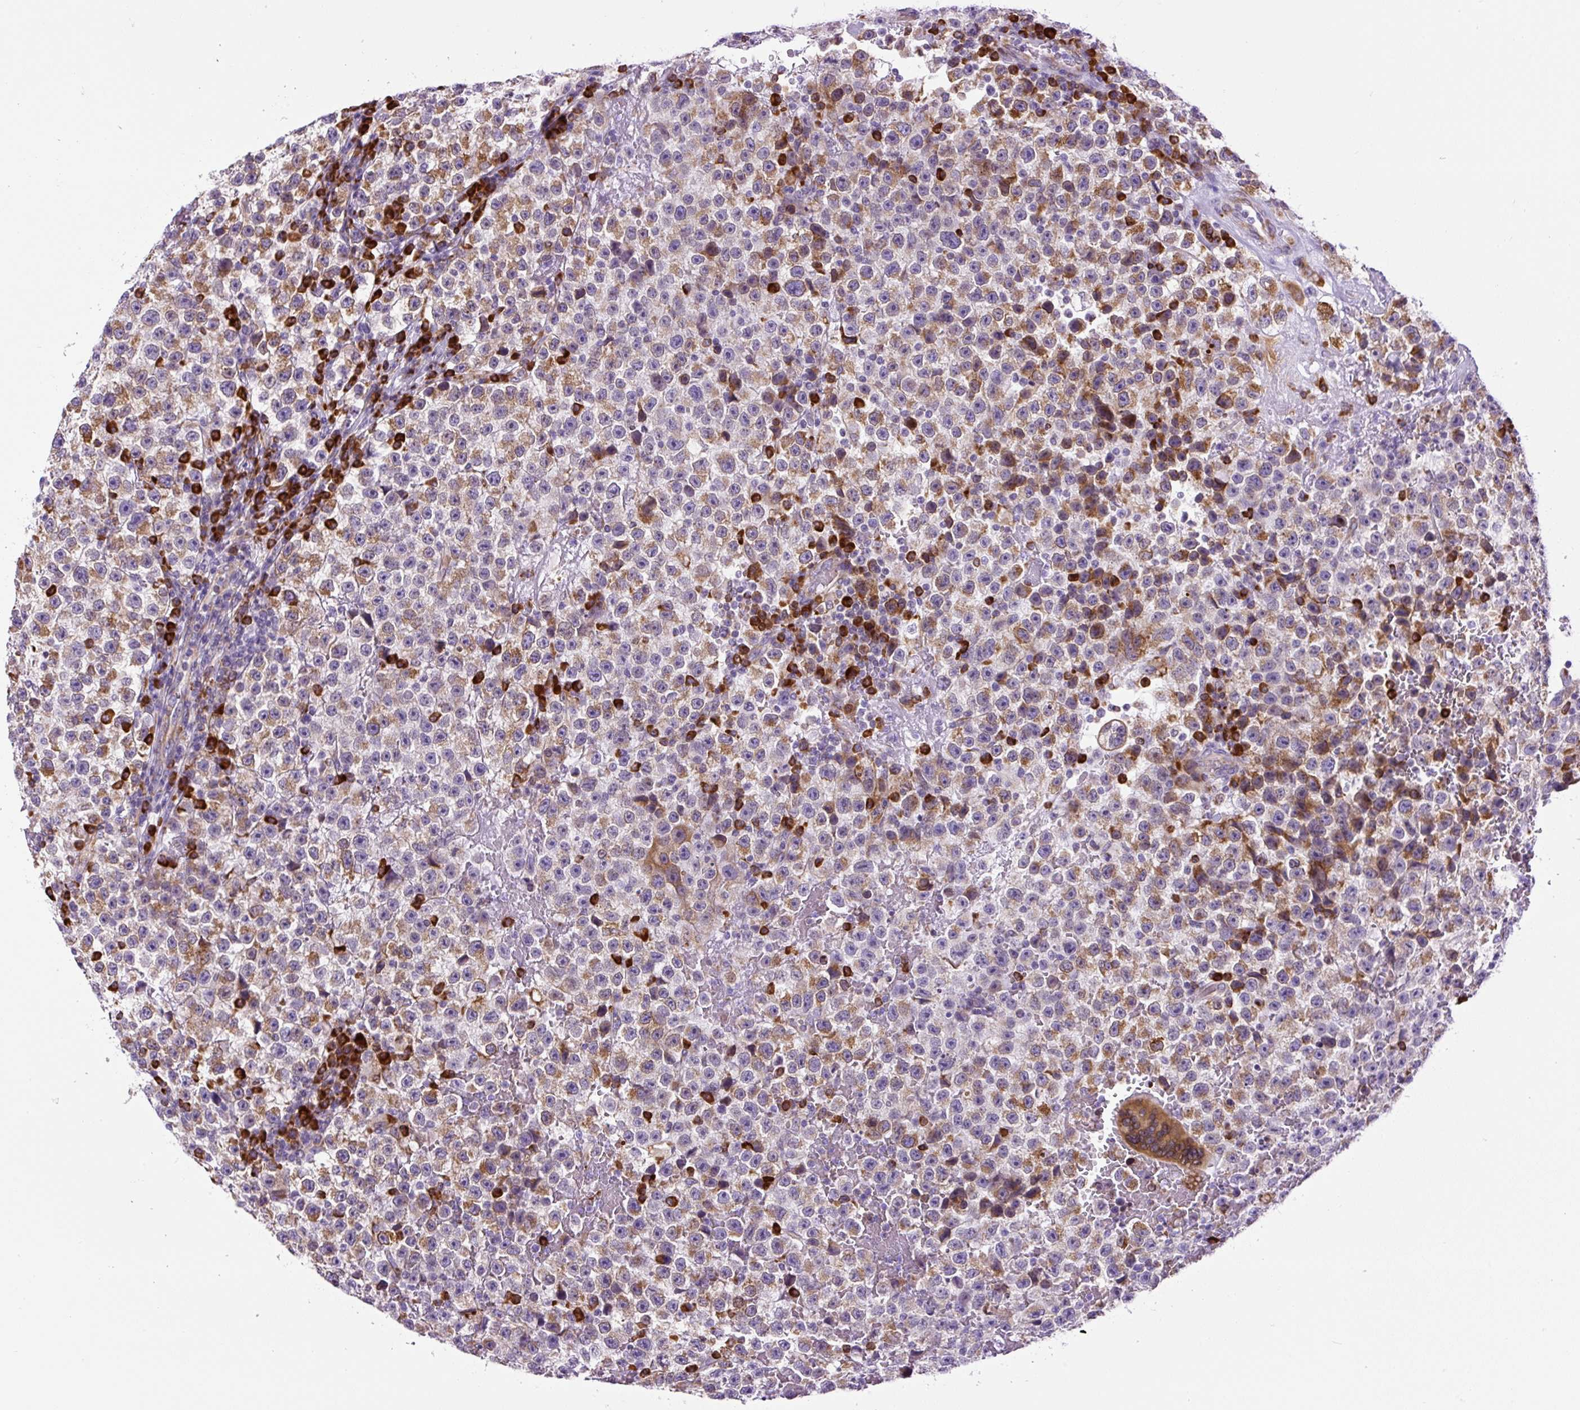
{"staining": {"intensity": "moderate", "quantity": ">75%", "location": "cytoplasmic/membranous"}, "tissue": "testis cancer", "cell_type": "Tumor cells", "image_type": "cancer", "snomed": [{"axis": "morphology", "description": "Seminoma, NOS"}, {"axis": "topography", "description": "Testis"}], "caption": "Immunohistochemistry (IHC) (DAB) staining of seminoma (testis) reveals moderate cytoplasmic/membranous protein staining in approximately >75% of tumor cells. The staining was performed using DAB (3,3'-diaminobenzidine) to visualize the protein expression in brown, while the nuclei were stained in blue with hematoxylin (Magnification: 20x).", "gene": "DDOST", "patient": {"sex": "male", "age": 22}}